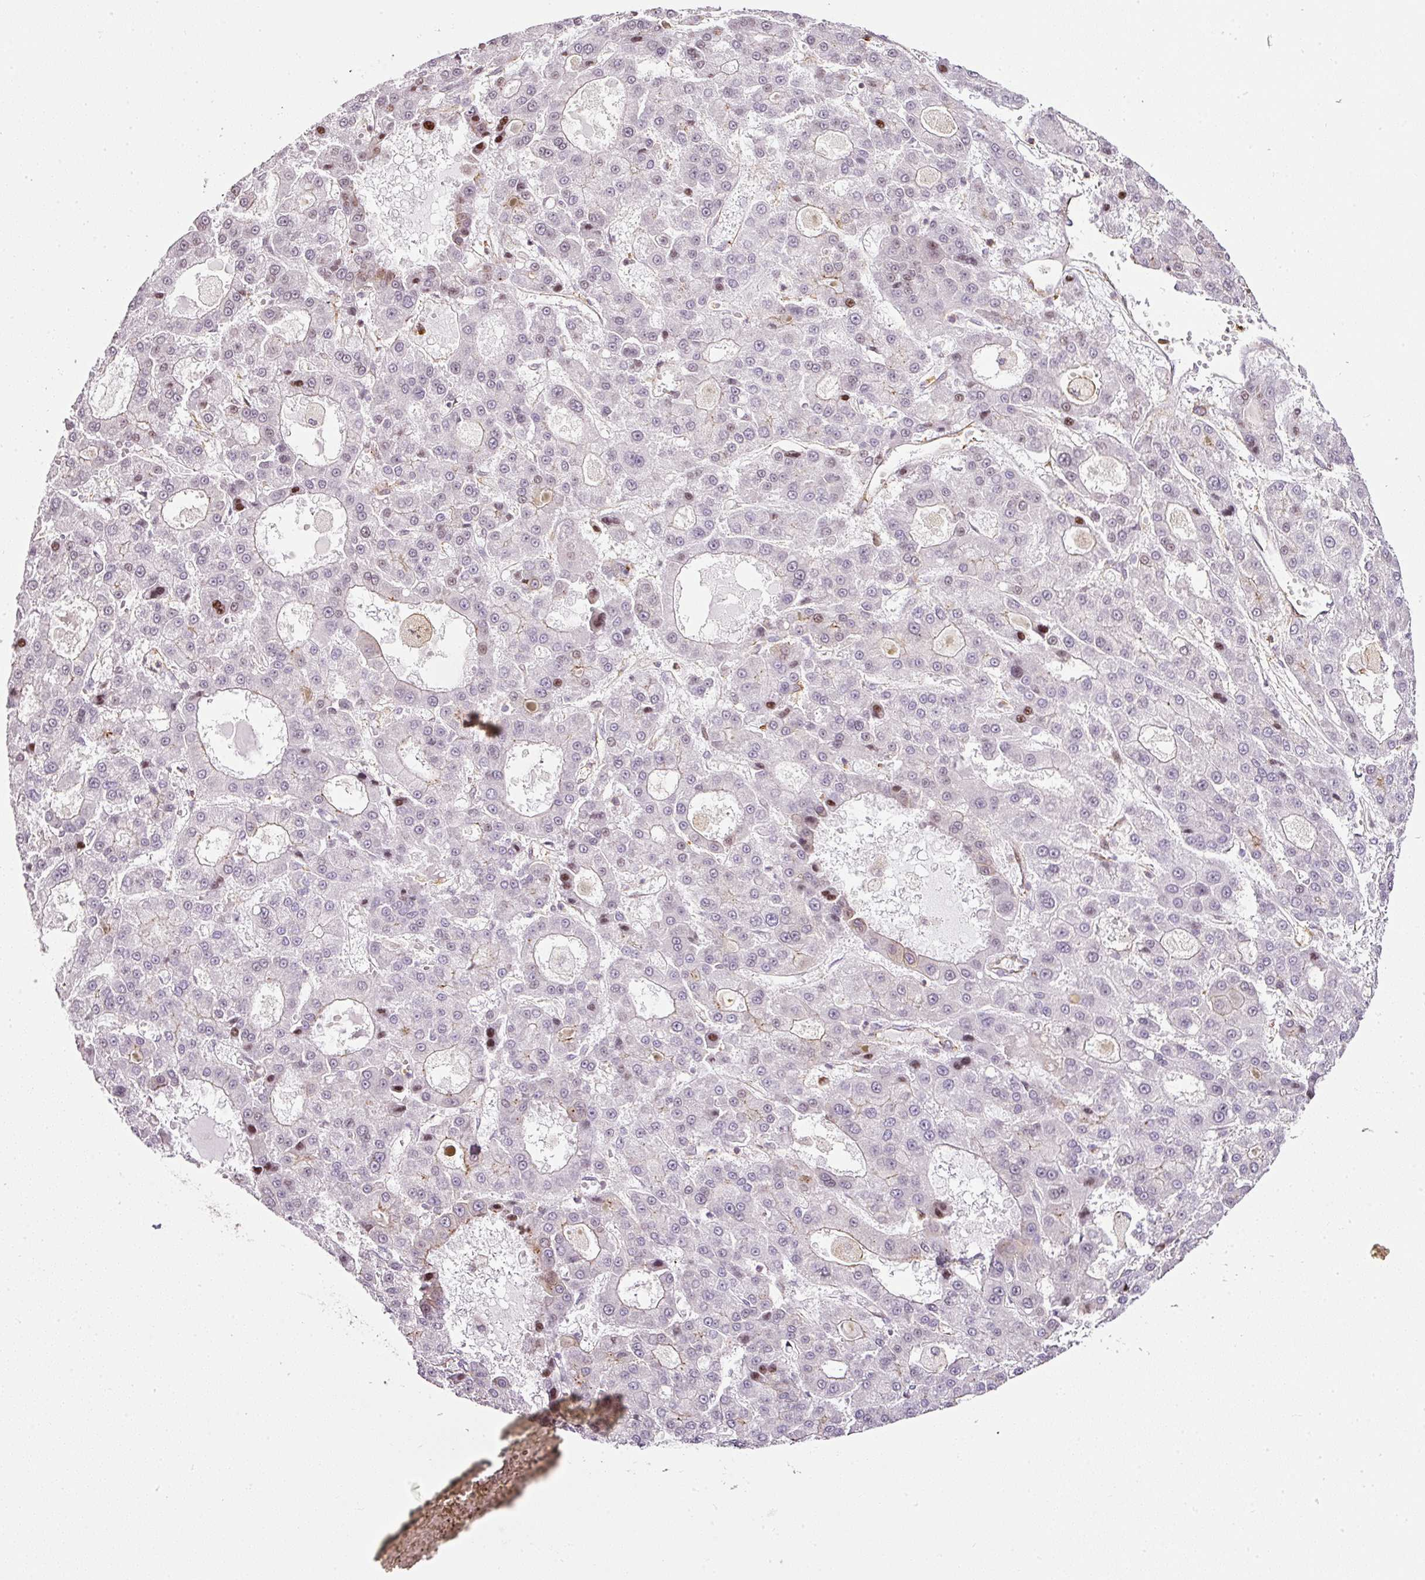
{"staining": {"intensity": "moderate", "quantity": "<25%", "location": "nuclear"}, "tissue": "liver cancer", "cell_type": "Tumor cells", "image_type": "cancer", "snomed": [{"axis": "morphology", "description": "Carcinoma, Hepatocellular, NOS"}, {"axis": "topography", "description": "Liver"}], "caption": "Hepatocellular carcinoma (liver) stained for a protein reveals moderate nuclear positivity in tumor cells.", "gene": "SCNM1", "patient": {"sex": "male", "age": 70}}